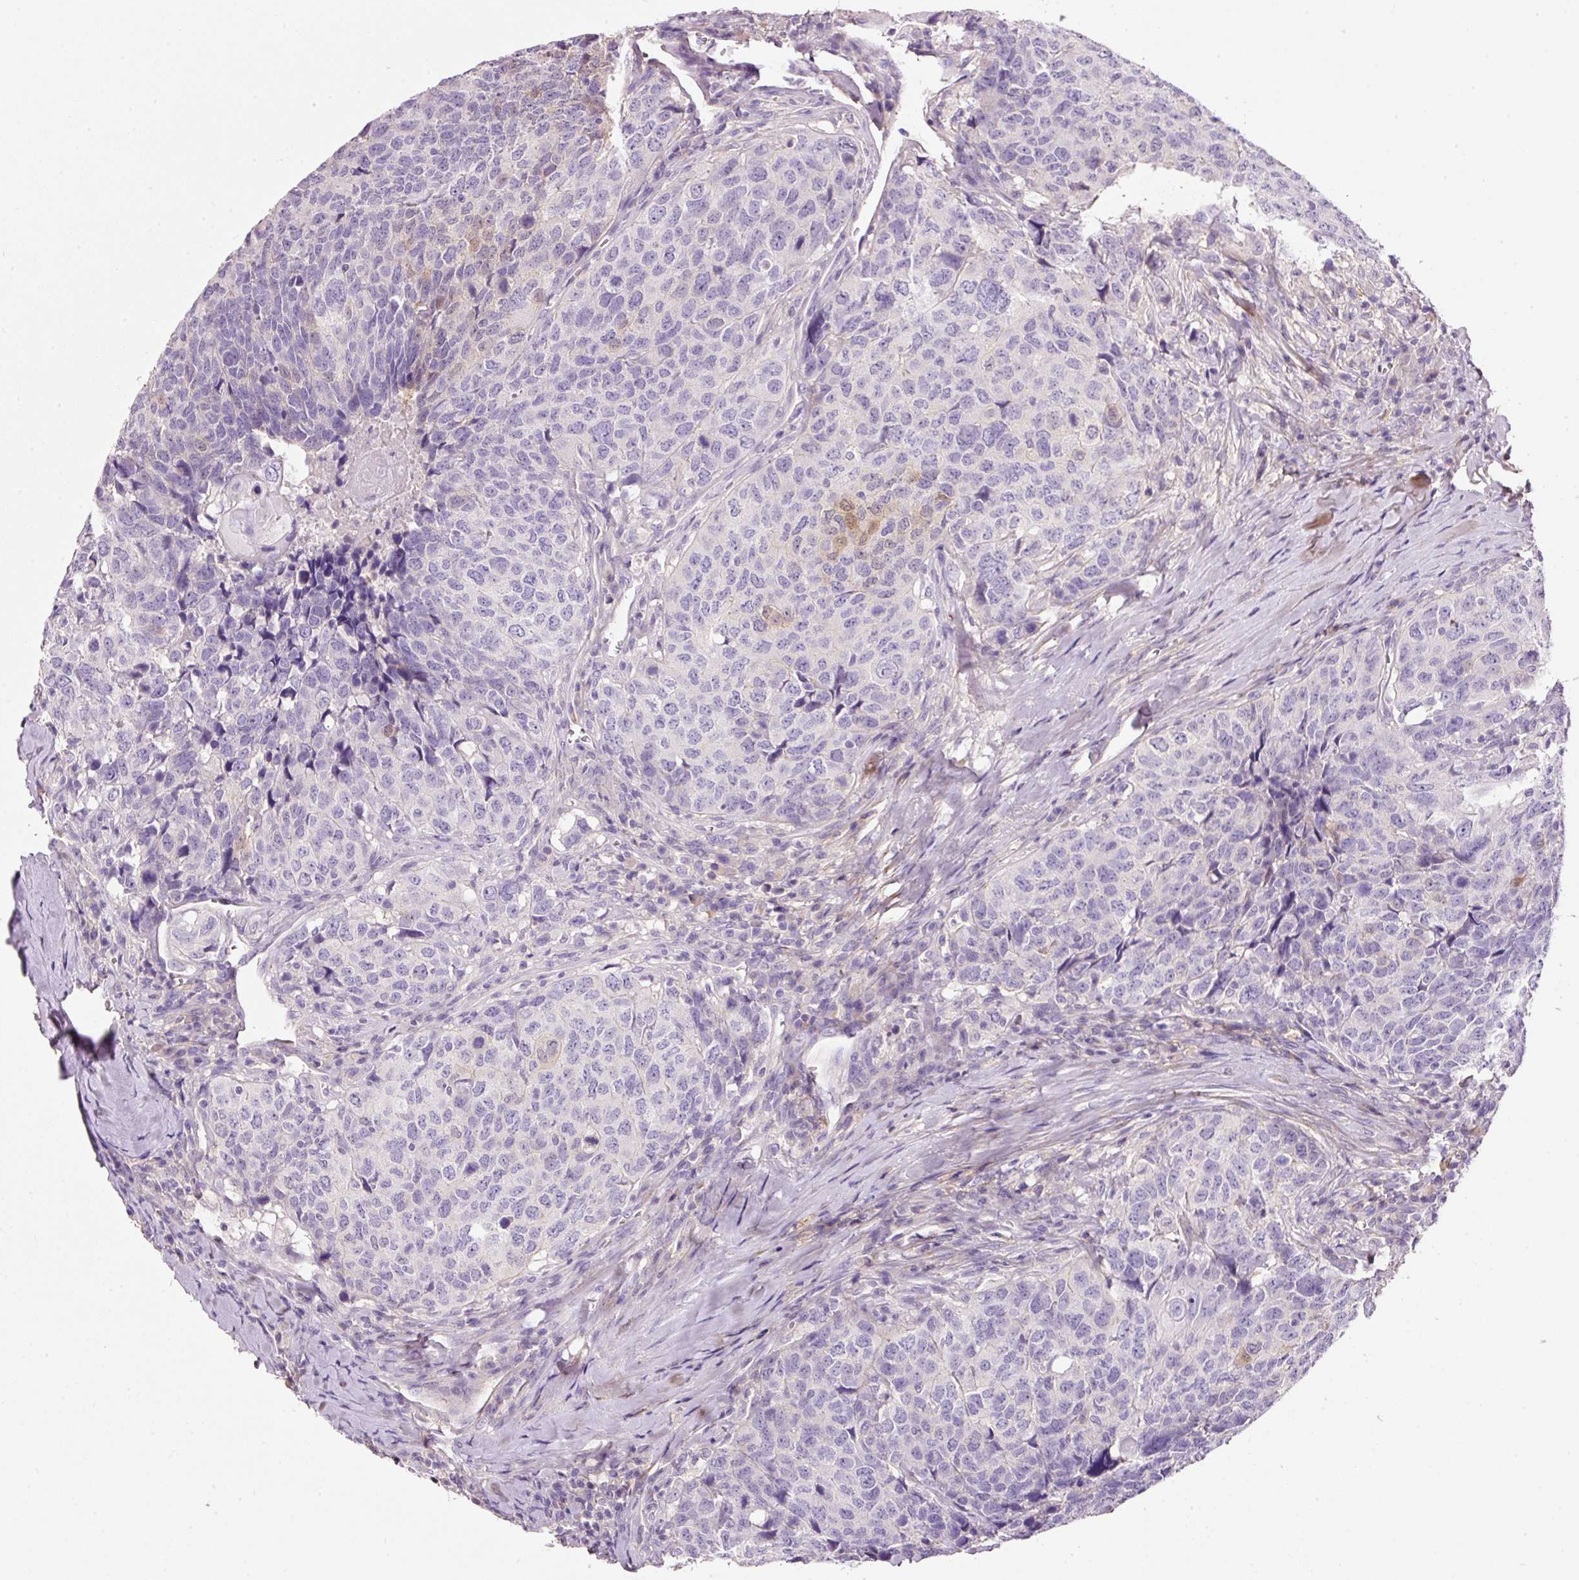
{"staining": {"intensity": "negative", "quantity": "none", "location": "none"}, "tissue": "head and neck cancer", "cell_type": "Tumor cells", "image_type": "cancer", "snomed": [{"axis": "morphology", "description": "Squamous cell carcinoma, NOS"}, {"axis": "topography", "description": "Head-Neck"}], "caption": "DAB immunohistochemical staining of human head and neck cancer exhibits no significant expression in tumor cells.", "gene": "SOS2", "patient": {"sex": "male", "age": 66}}